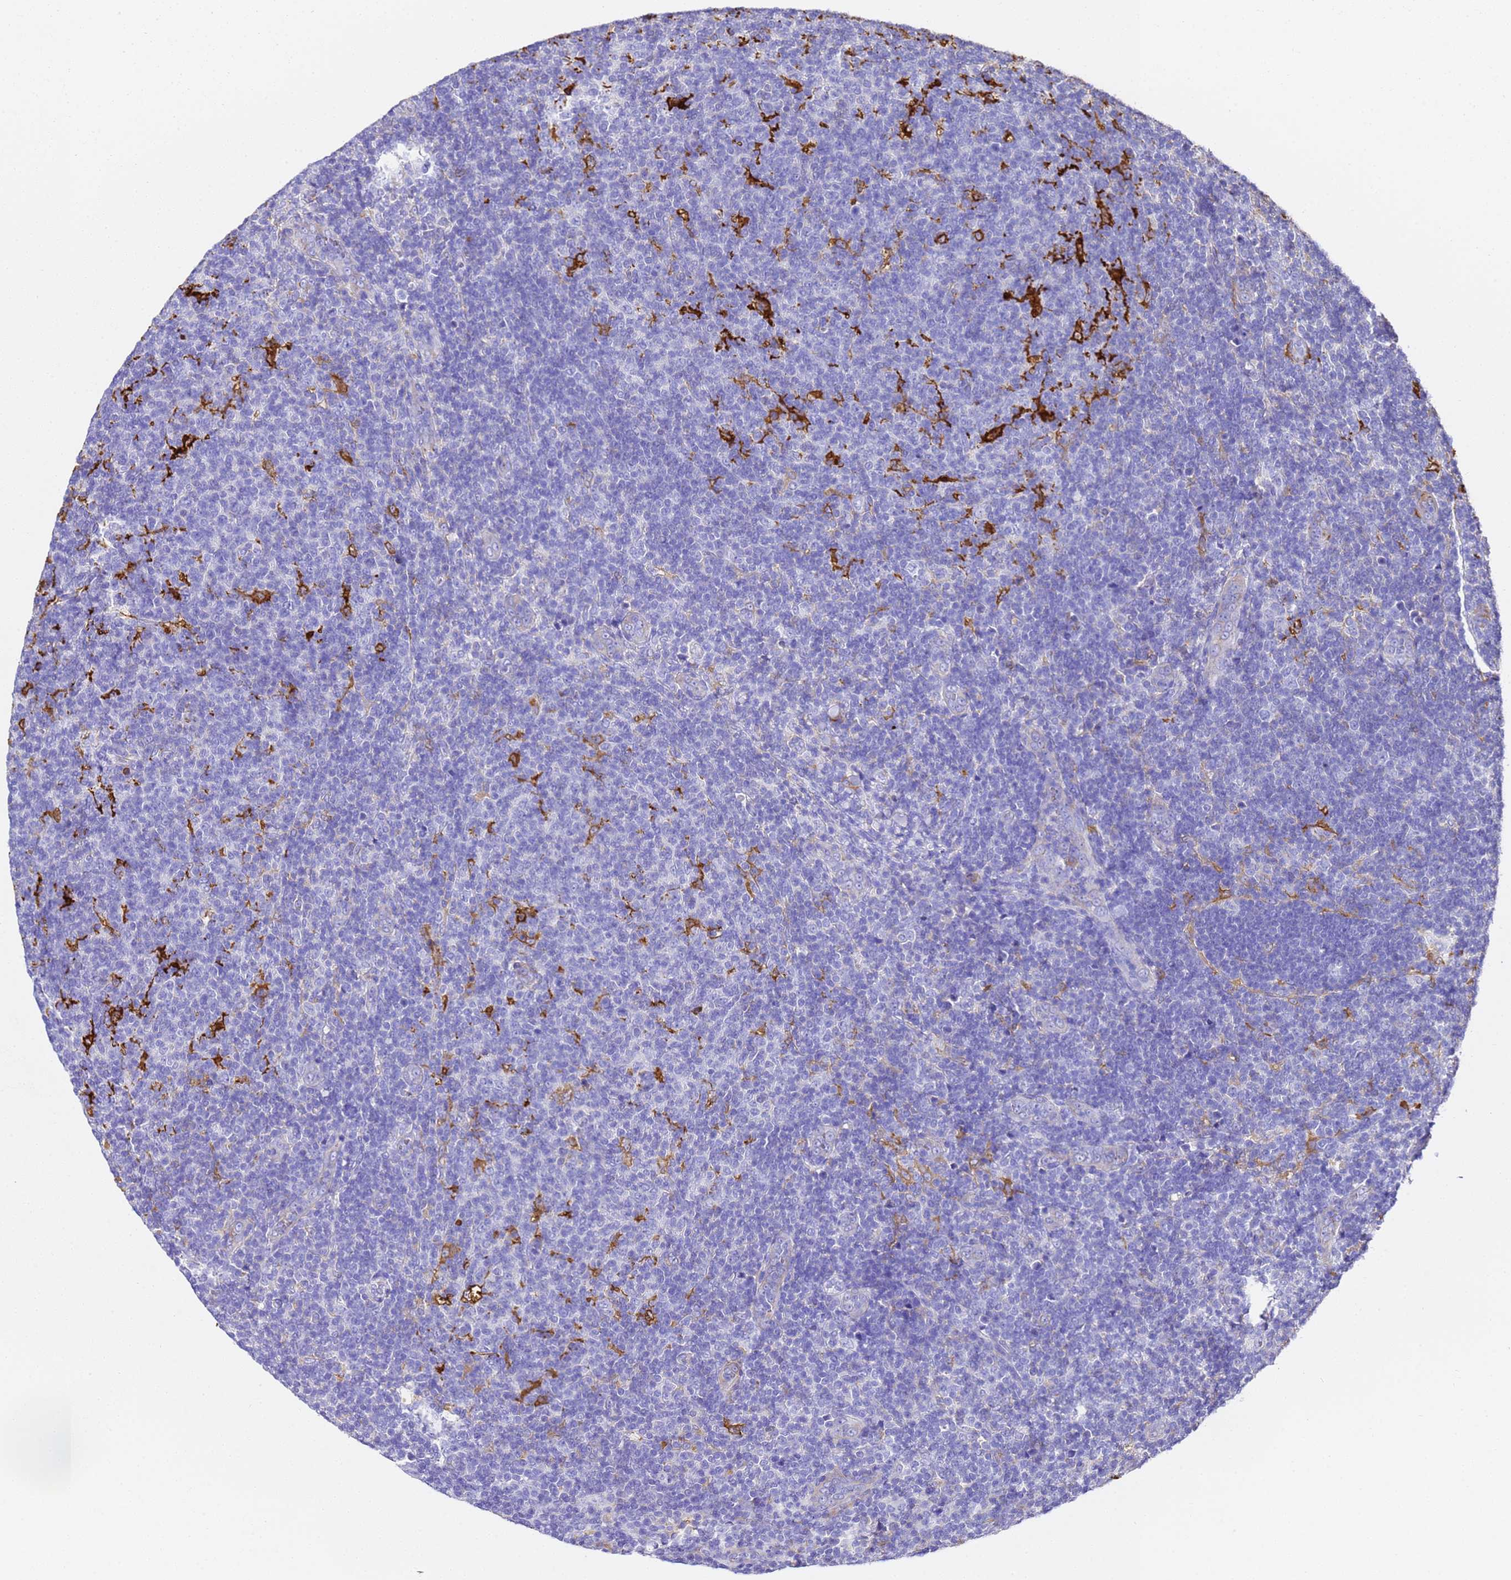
{"staining": {"intensity": "negative", "quantity": "none", "location": "none"}, "tissue": "lymphoma", "cell_type": "Tumor cells", "image_type": "cancer", "snomed": [{"axis": "morphology", "description": "Malignant lymphoma, non-Hodgkin's type, Low grade"}, {"axis": "topography", "description": "Lymph node"}], "caption": "A micrograph of human lymphoma is negative for staining in tumor cells. (Immunohistochemistry, brightfield microscopy, high magnification).", "gene": "FTL", "patient": {"sex": "male", "age": 66}}